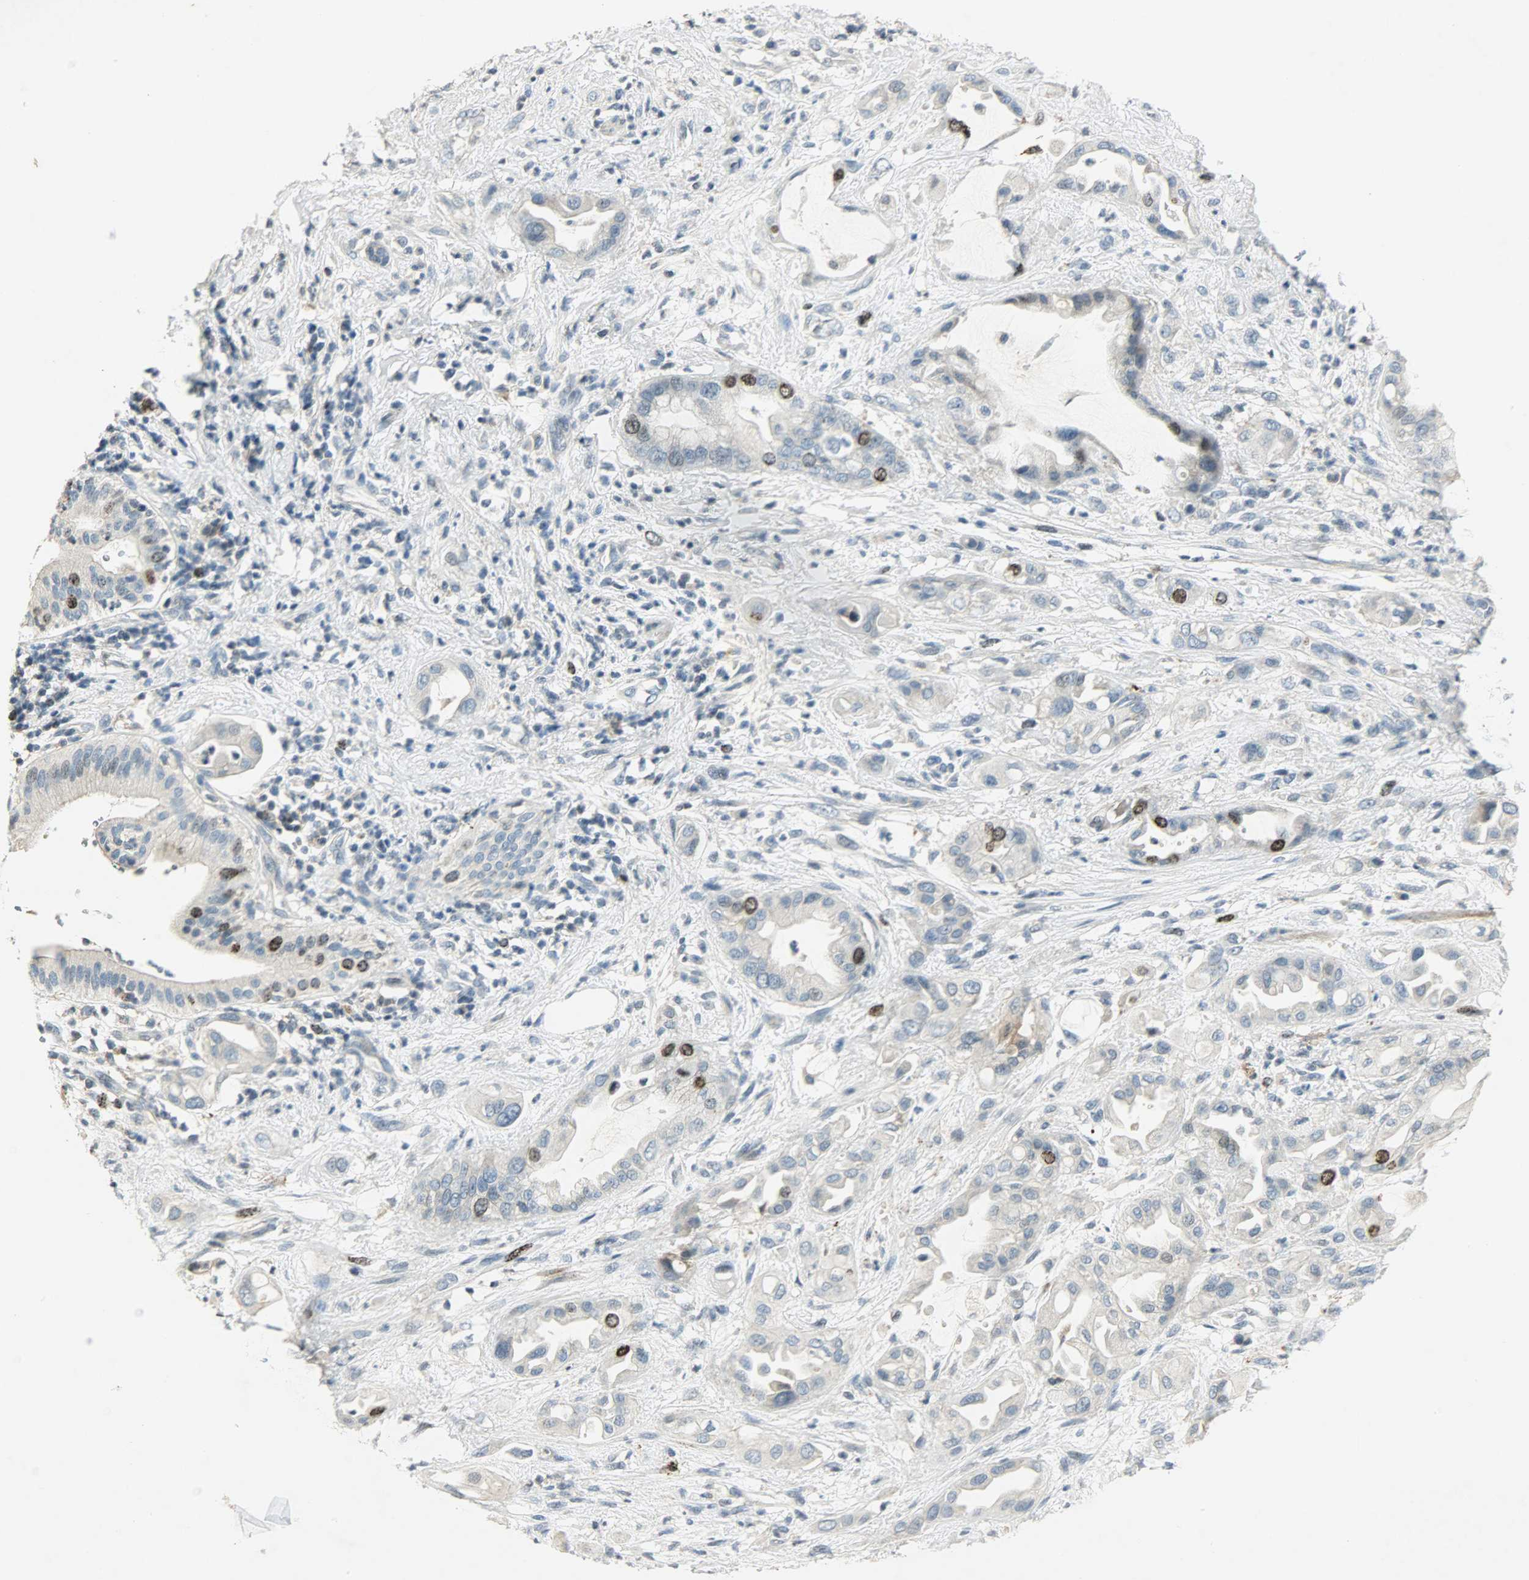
{"staining": {"intensity": "strong", "quantity": "<25%", "location": "nuclear"}, "tissue": "pancreatic cancer", "cell_type": "Tumor cells", "image_type": "cancer", "snomed": [{"axis": "morphology", "description": "Adenocarcinoma, NOS"}, {"axis": "morphology", "description": "Adenocarcinoma, metastatic, NOS"}, {"axis": "topography", "description": "Lymph node"}, {"axis": "topography", "description": "Pancreas"}, {"axis": "topography", "description": "Duodenum"}], "caption": "Tumor cells reveal medium levels of strong nuclear positivity in approximately <25% of cells in human pancreatic adenocarcinoma.", "gene": "AURKB", "patient": {"sex": "female", "age": 64}}